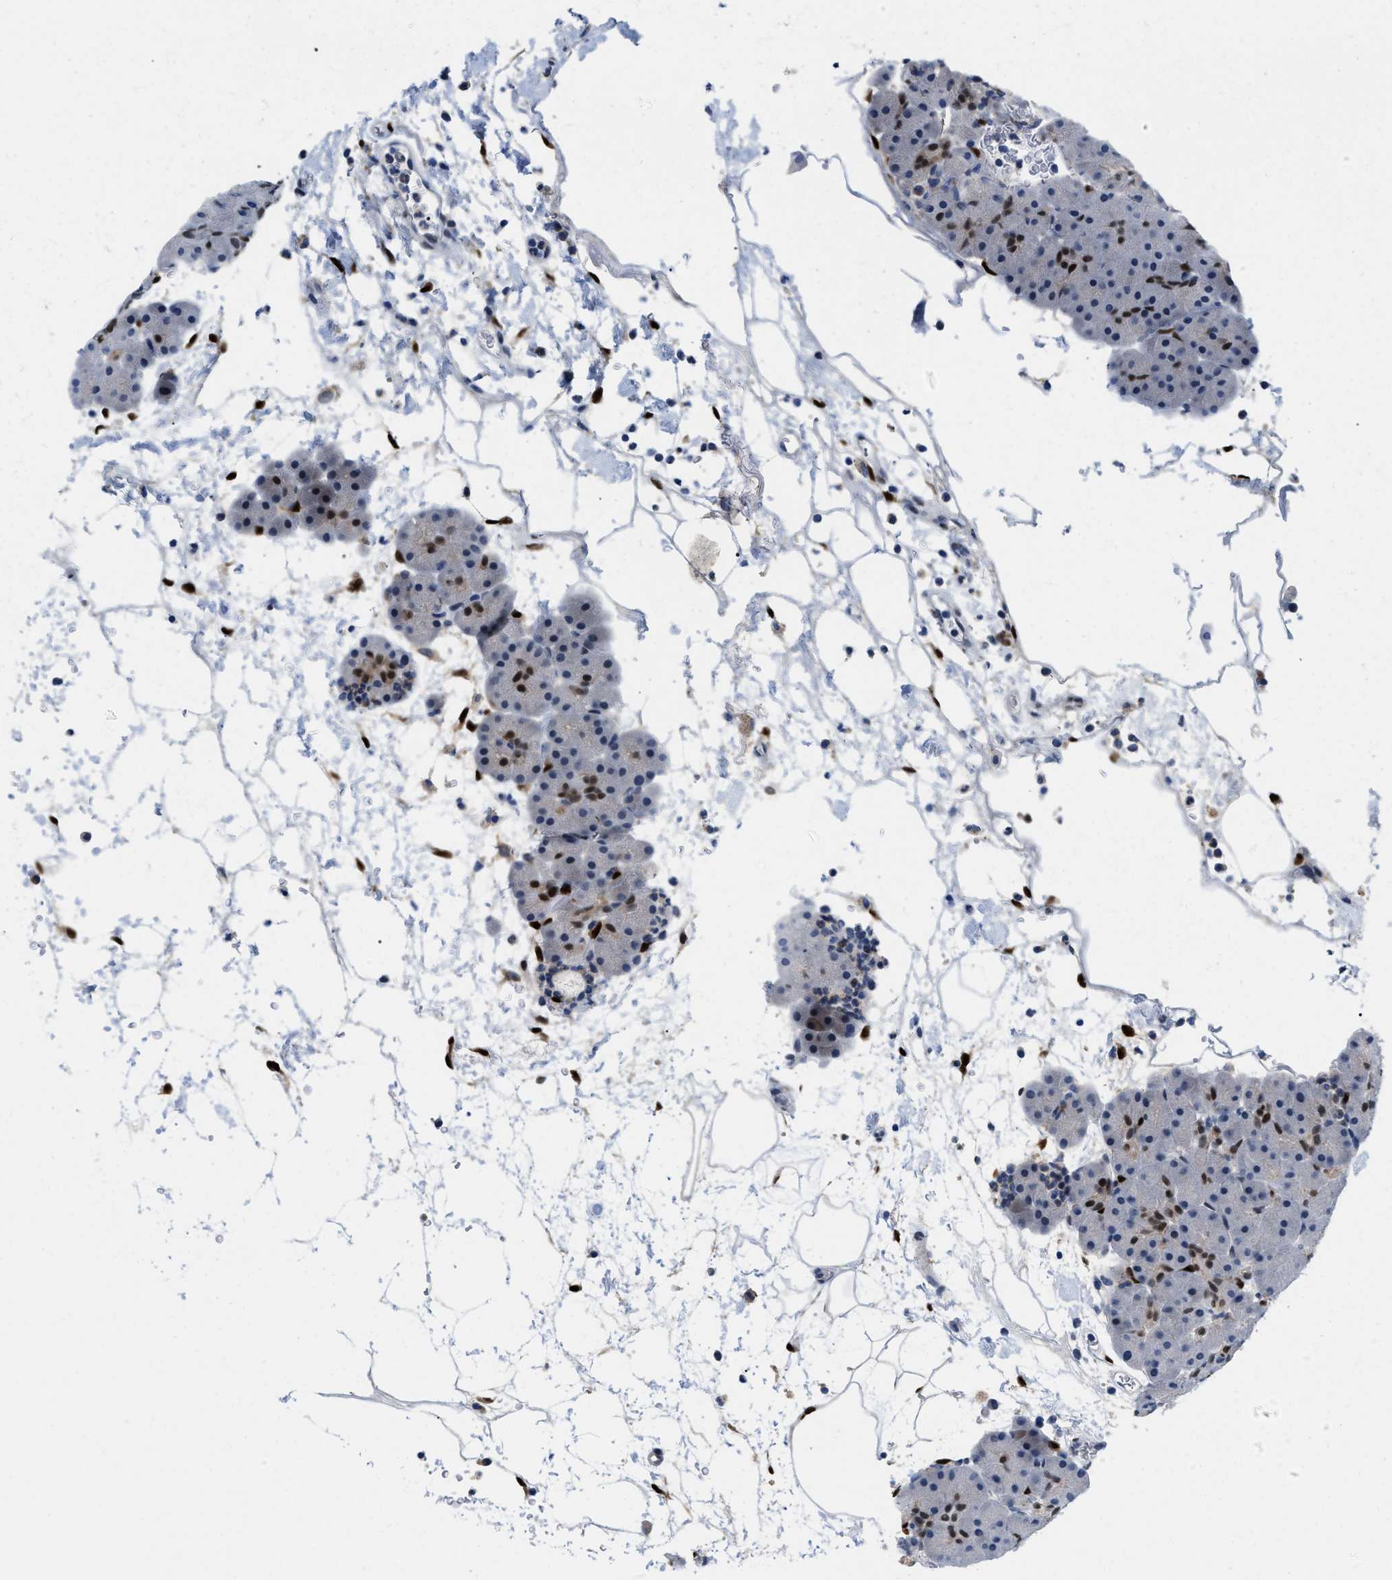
{"staining": {"intensity": "negative", "quantity": "none", "location": "none"}, "tissue": "pancreas", "cell_type": "Exocrine glandular cells", "image_type": "normal", "snomed": [{"axis": "morphology", "description": "Normal tissue, NOS"}, {"axis": "topography", "description": "Pancreas"}], "caption": "Pancreas stained for a protein using immunohistochemistry reveals no positivity exocrine glandular cells.", "gene": "NFIX", "patient": {"sex": "male", "age": 66}}